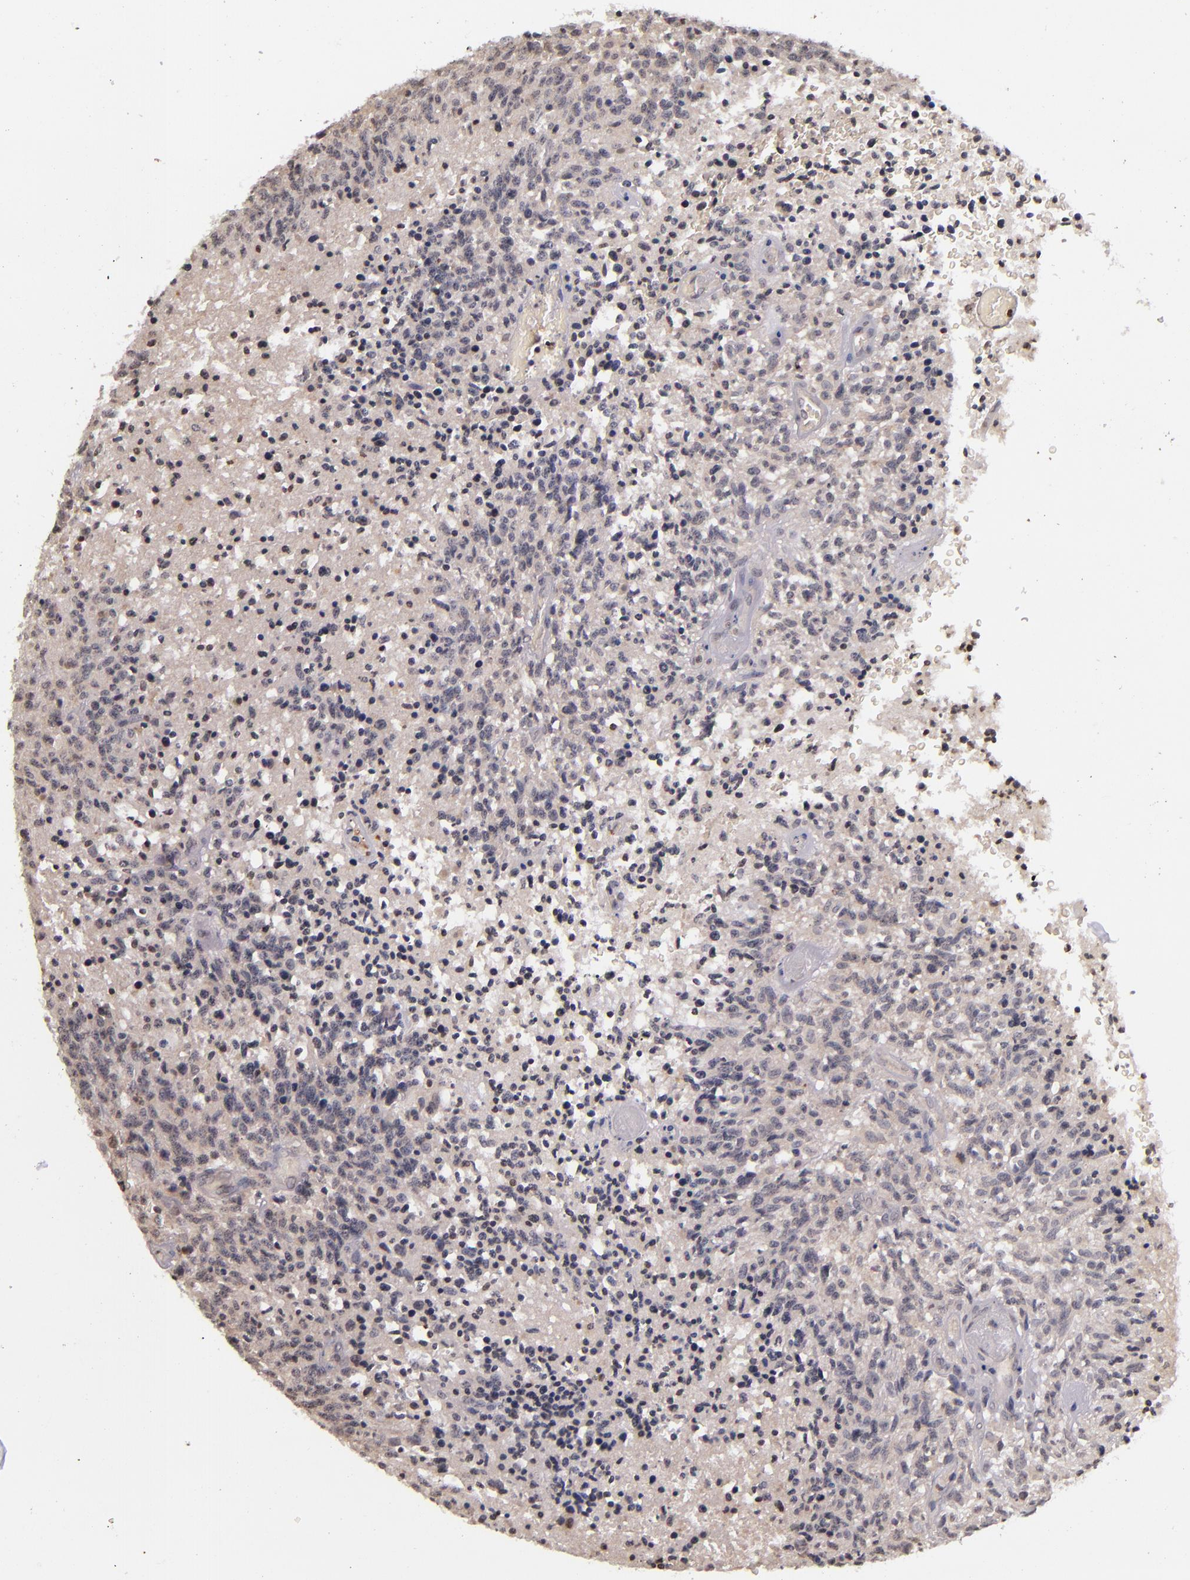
{"staining": {"intensity": "negative", "quantity": "none", "location": "none"}, "tissue": "glioma", "cell_type": "Tumor cells", "image_type": "cancer", "snomed": [{"axis": "morphology", "description": "Glioma, malignant, High grade"}, {"axis": "topography", "description": "Brain"}], "caption": "Immunohistochemical staining of human malignant glioma (high-grade) shows no significant expression in tumor cells.", "gene": "TSC2", "patient": {"sex": "male", "age": 36}}